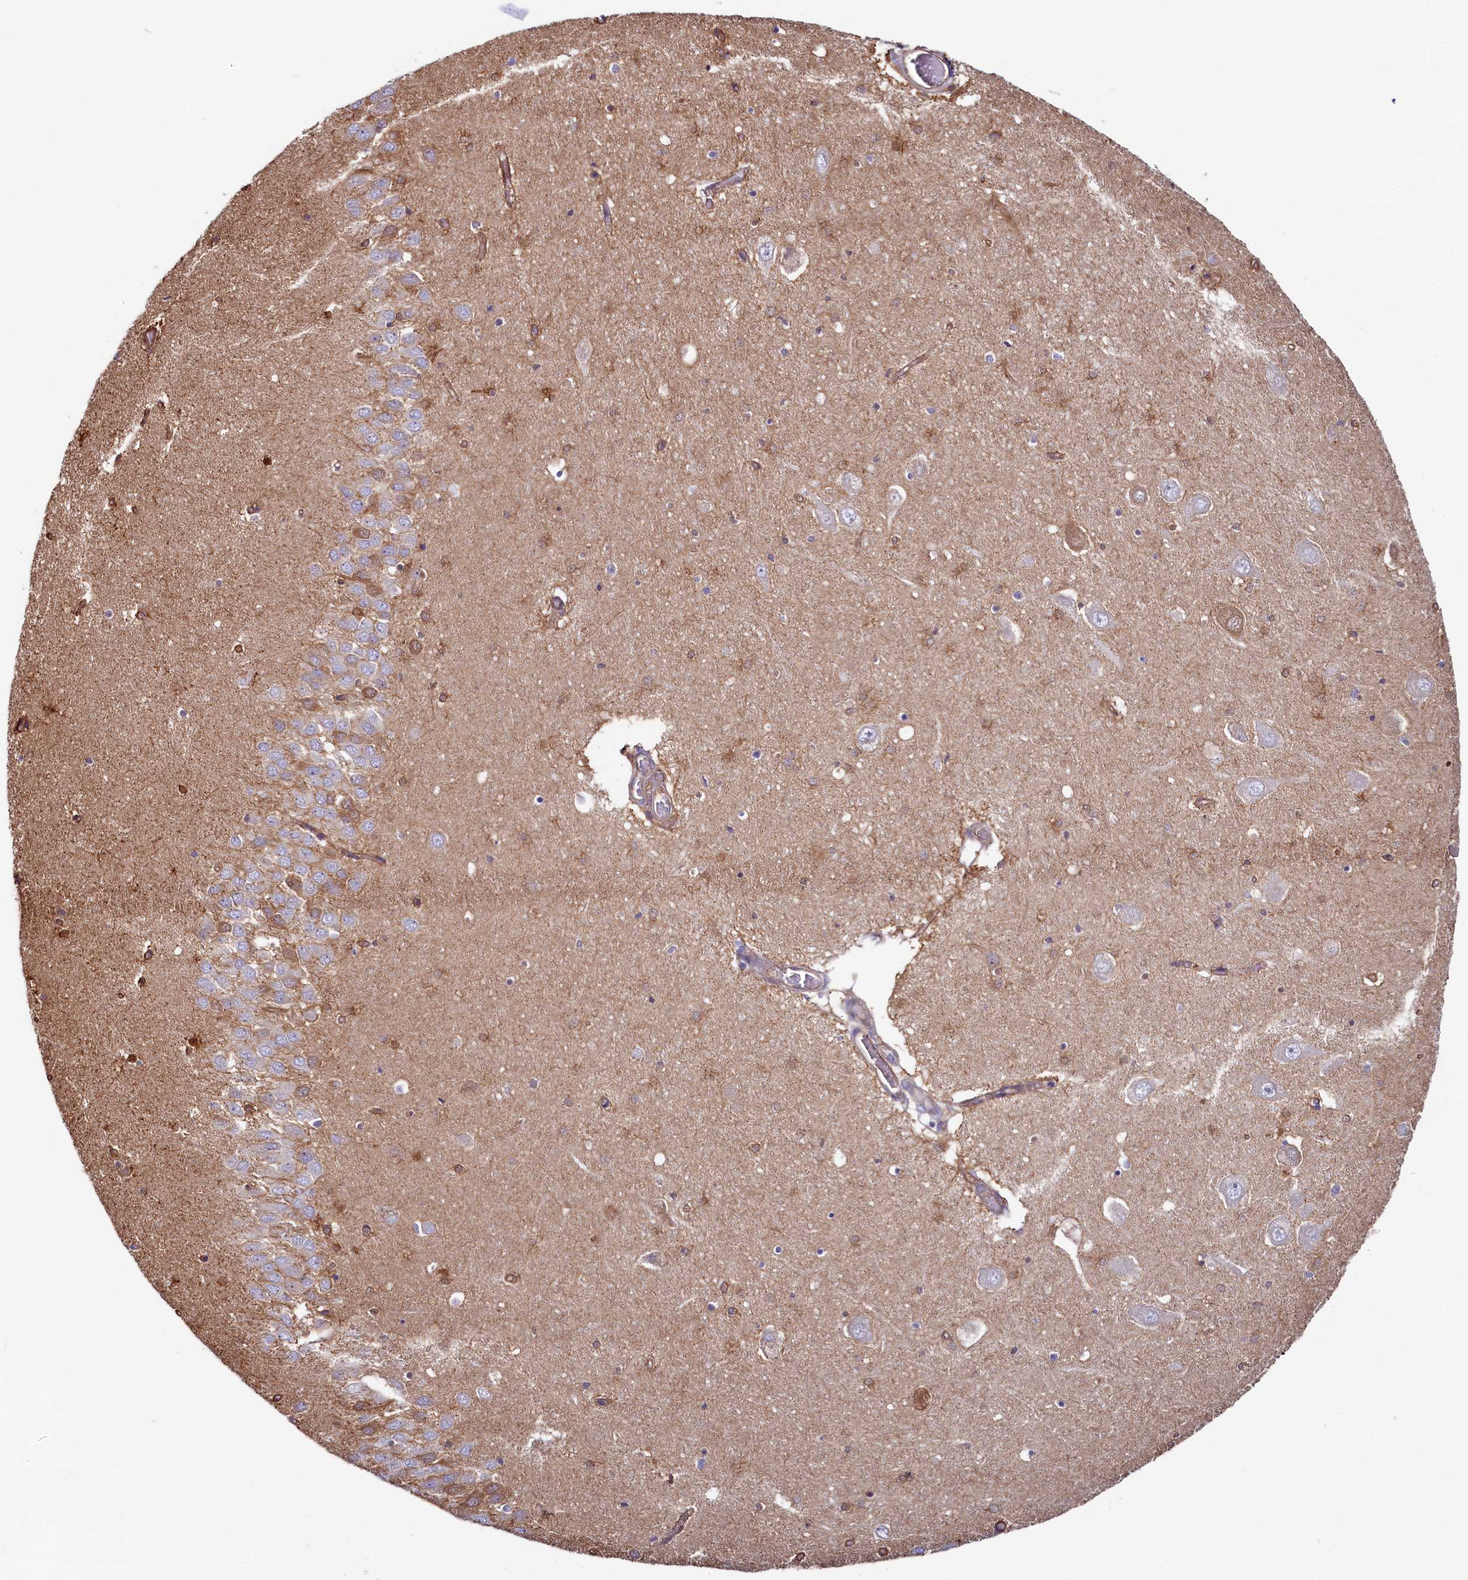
{"staining": {"intensity": "moderate", "quantity": "<25%", "location": "cytoplasmic/membranous"}, "tissue": "hippocampus", "cell_type": "Glial cells", "image_type": "normal", "snomed": [{"axis": "morphology", "description": "Normal tissue, NOS"}, {"axis": "topography", "description": "Hippocampus"}], "caption": "This photomicrograph reveals immunohistochemistry staining of normal human hippocampus, with low moderate cytoplasmic/membranous staining in approximately <25% of glial cells.", "gene": "ASTE1", "patient": {"sex": "male", "age": 70}}